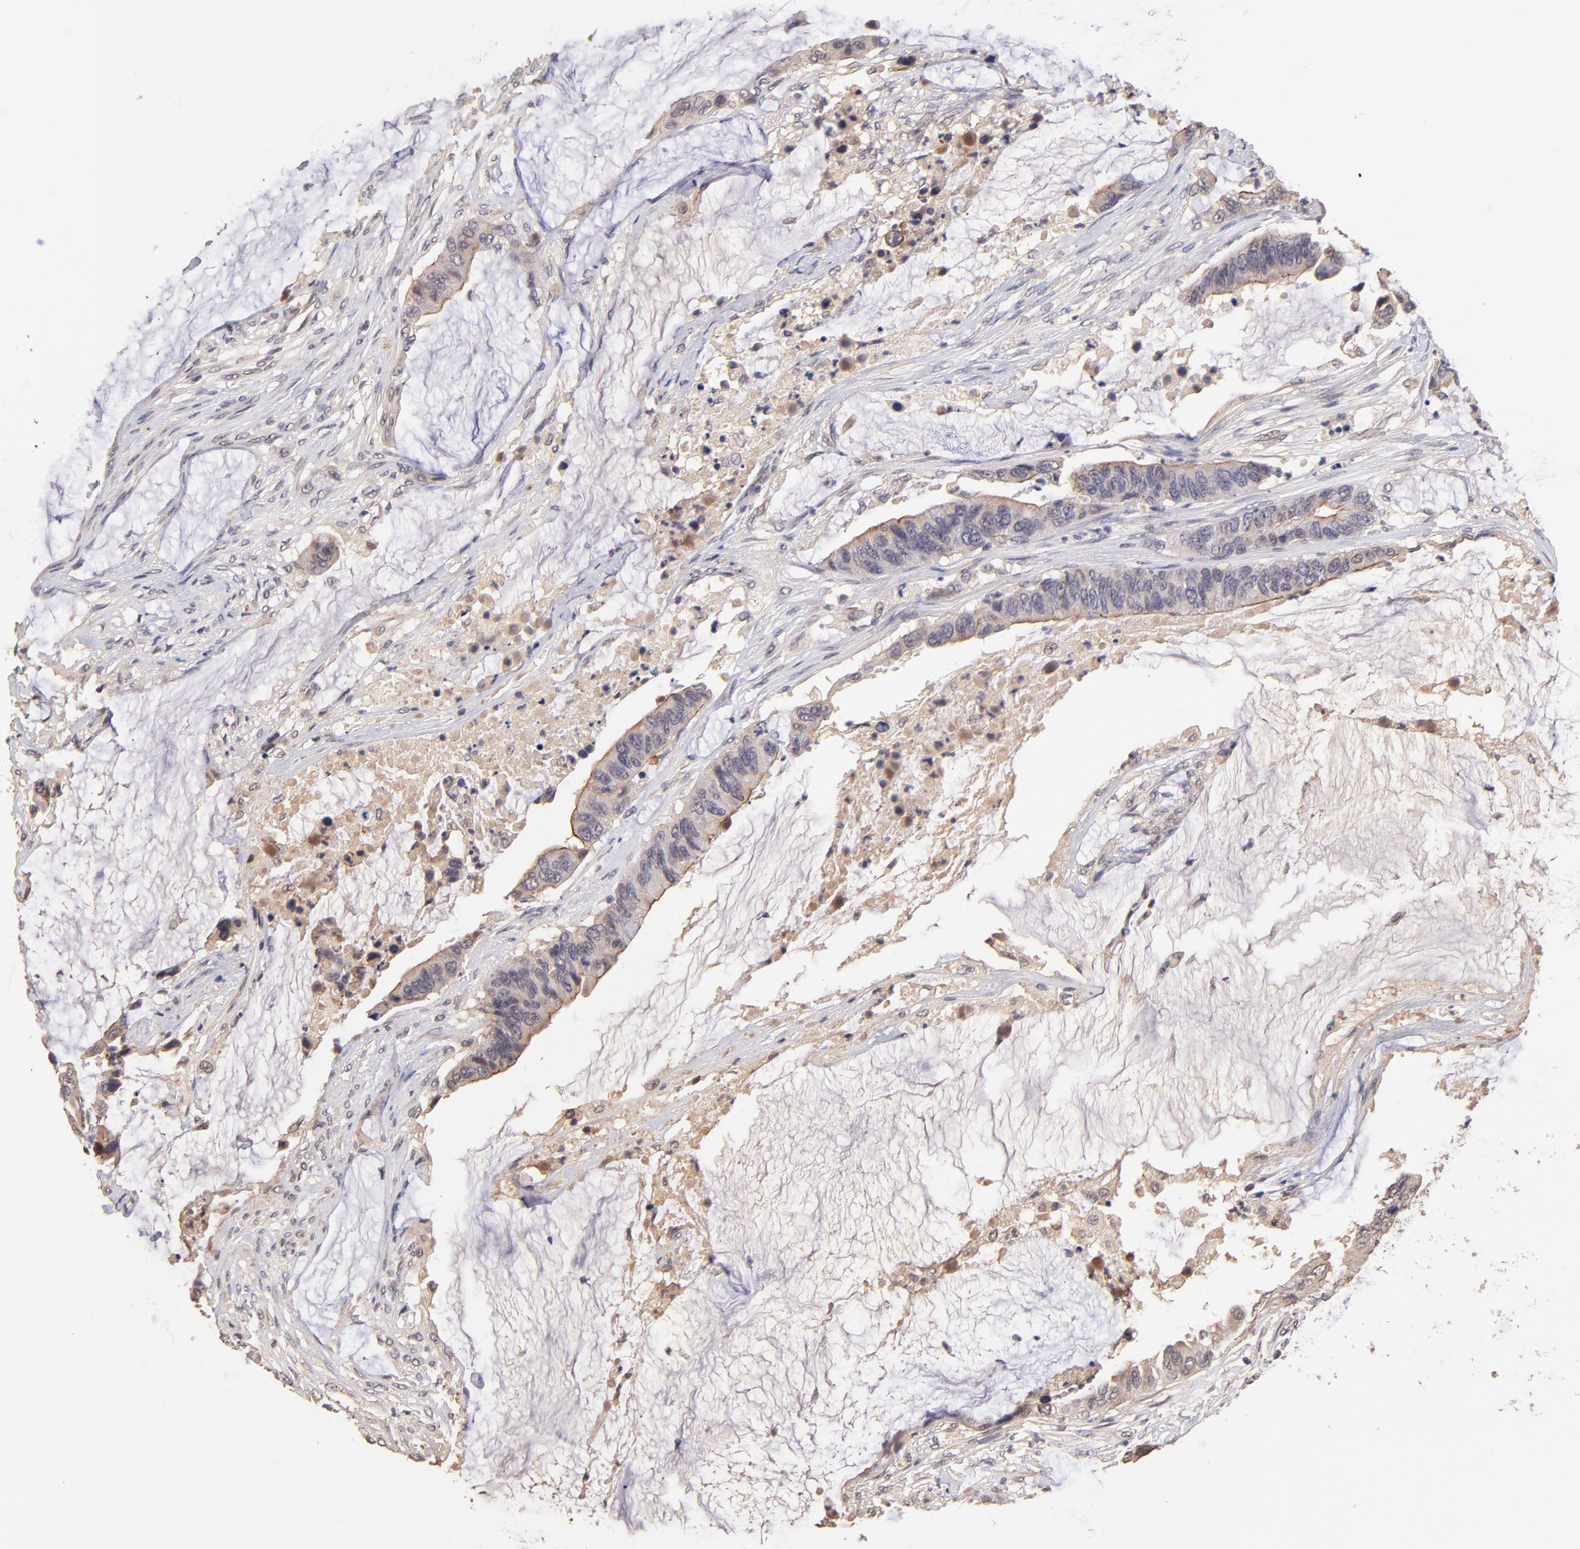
{"staining": {"intensity": "negative", "quantity": "none", "location": "none"}, "tissue": "colorectal cancer", "cell_type": "Tumor cells", "image_type": "cancer", "snomed": [{"axis": "morphology", "description": "Adenocarcinoma, NOS"}, {"axis": "topography", "description": "Rectum"}], "caption": "Tumor cells are negative for protein expression in human colorectal cancer.", "gene": "RNASEL", "patient": {"sex": "female", "age": 59}}